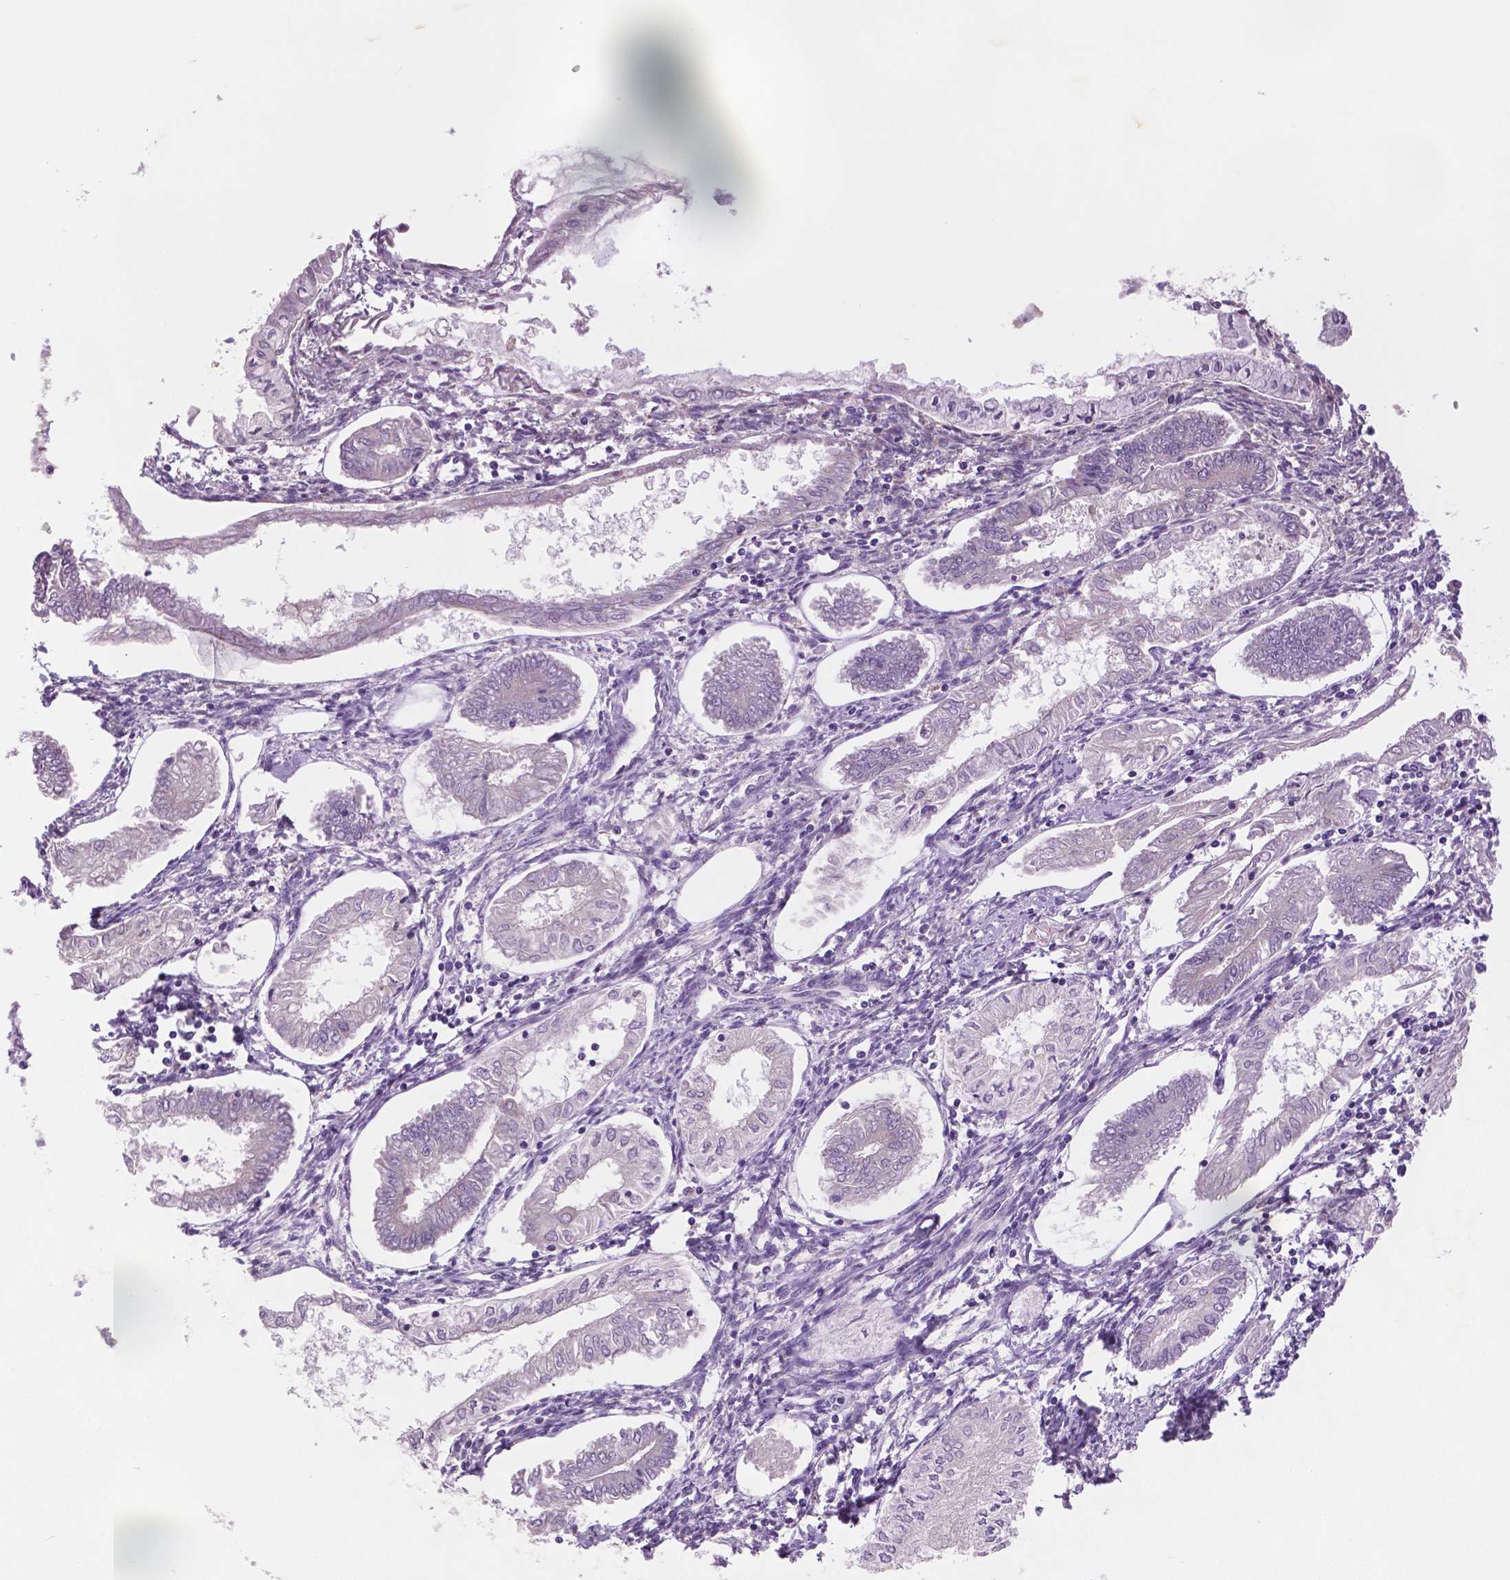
{"staining": {"intensity": "negative", "quantity": "none", "location": "none"}, "tissue": "endometrial cancer", "cell_type": "Tumor cells", "image_type": "cancer", "snomed": [{"axis": "morphology", "description": "Adenocarcinoma, NOS"}, {"axis": "topography", "description": "Endometrium"}], "caption": "This is a image of IHC staining of endometrial cancer, which shows no positivity in tumor cells. Brightfield microscopy of immunohistochemistry stained with DAB (3,3'-diaminobenzidine) (brown) and hematoxylin (blue), captured at high magnification.", "gene": "DNAH12", "patient": {"sex": "female", "age": 68}}